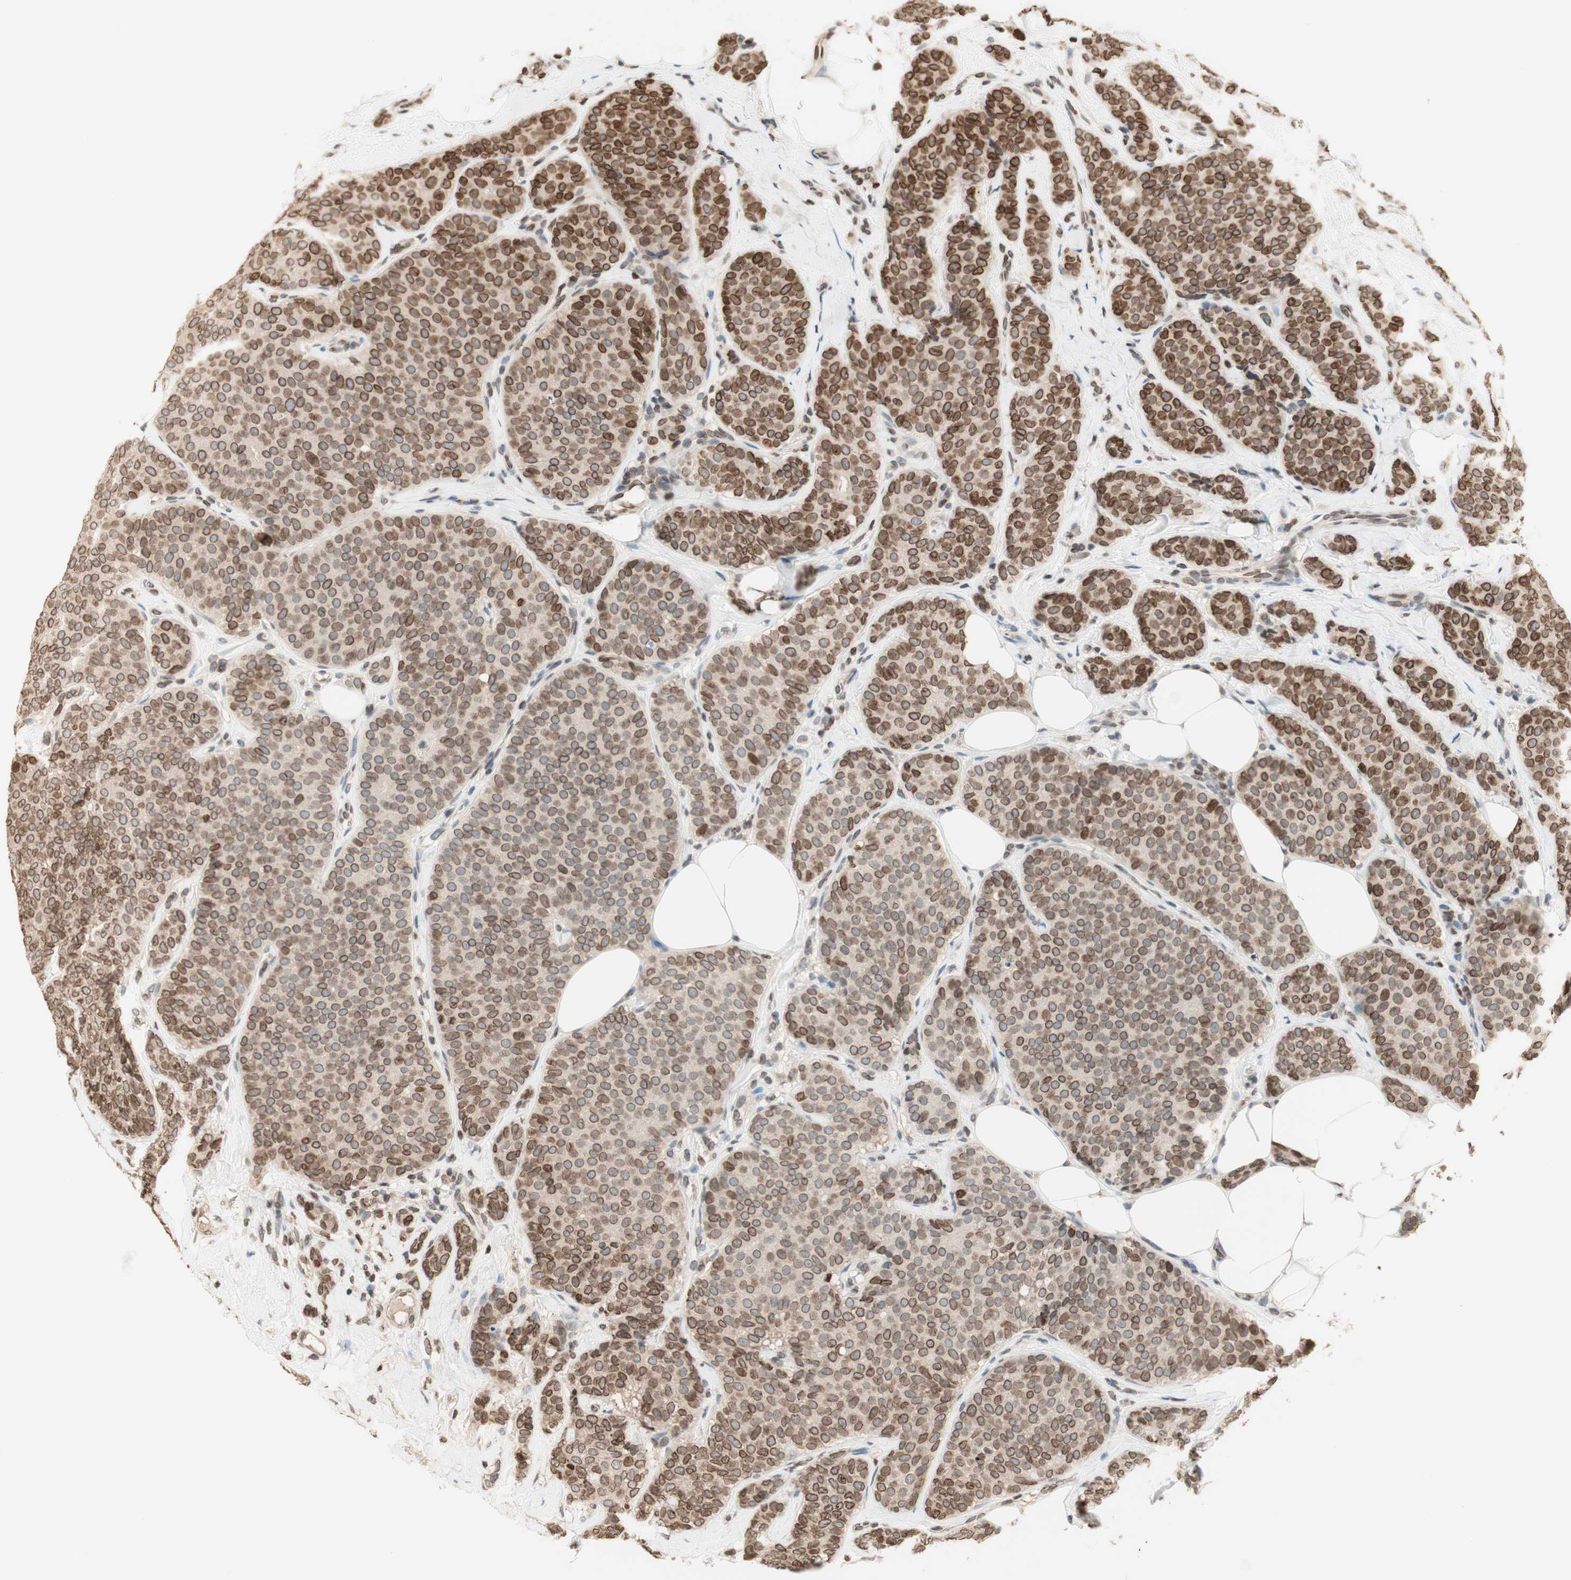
{"staining": {"intensity": "moderate", "quantity": "25%-75%", "location": "cytoplasmic/membranous,nuclear"}, "tissue": "breast cancer", "cell_type": "Tumor cells", "image_type": "cancer", "snomed": [{"axis": "morphology", "description": "Lobular carcinoma"}, {"axis": "topography", "description": "Skin"}, {"axis": "topography", "description": "Breast"}], "caption": "High-magnification brightfield microscopy of lobular carcinoma (breast) stained with DAB (brown) and counterstained with hematoxylin (blue). tumor cells exhibit moderate cytoplasmic/membranous and nuclear expression is seen in approximately25%-75% of cells. Nuclei are stained in blue.", "gene": "TMPO", "patient": {"sex": "female", "age": 46}}